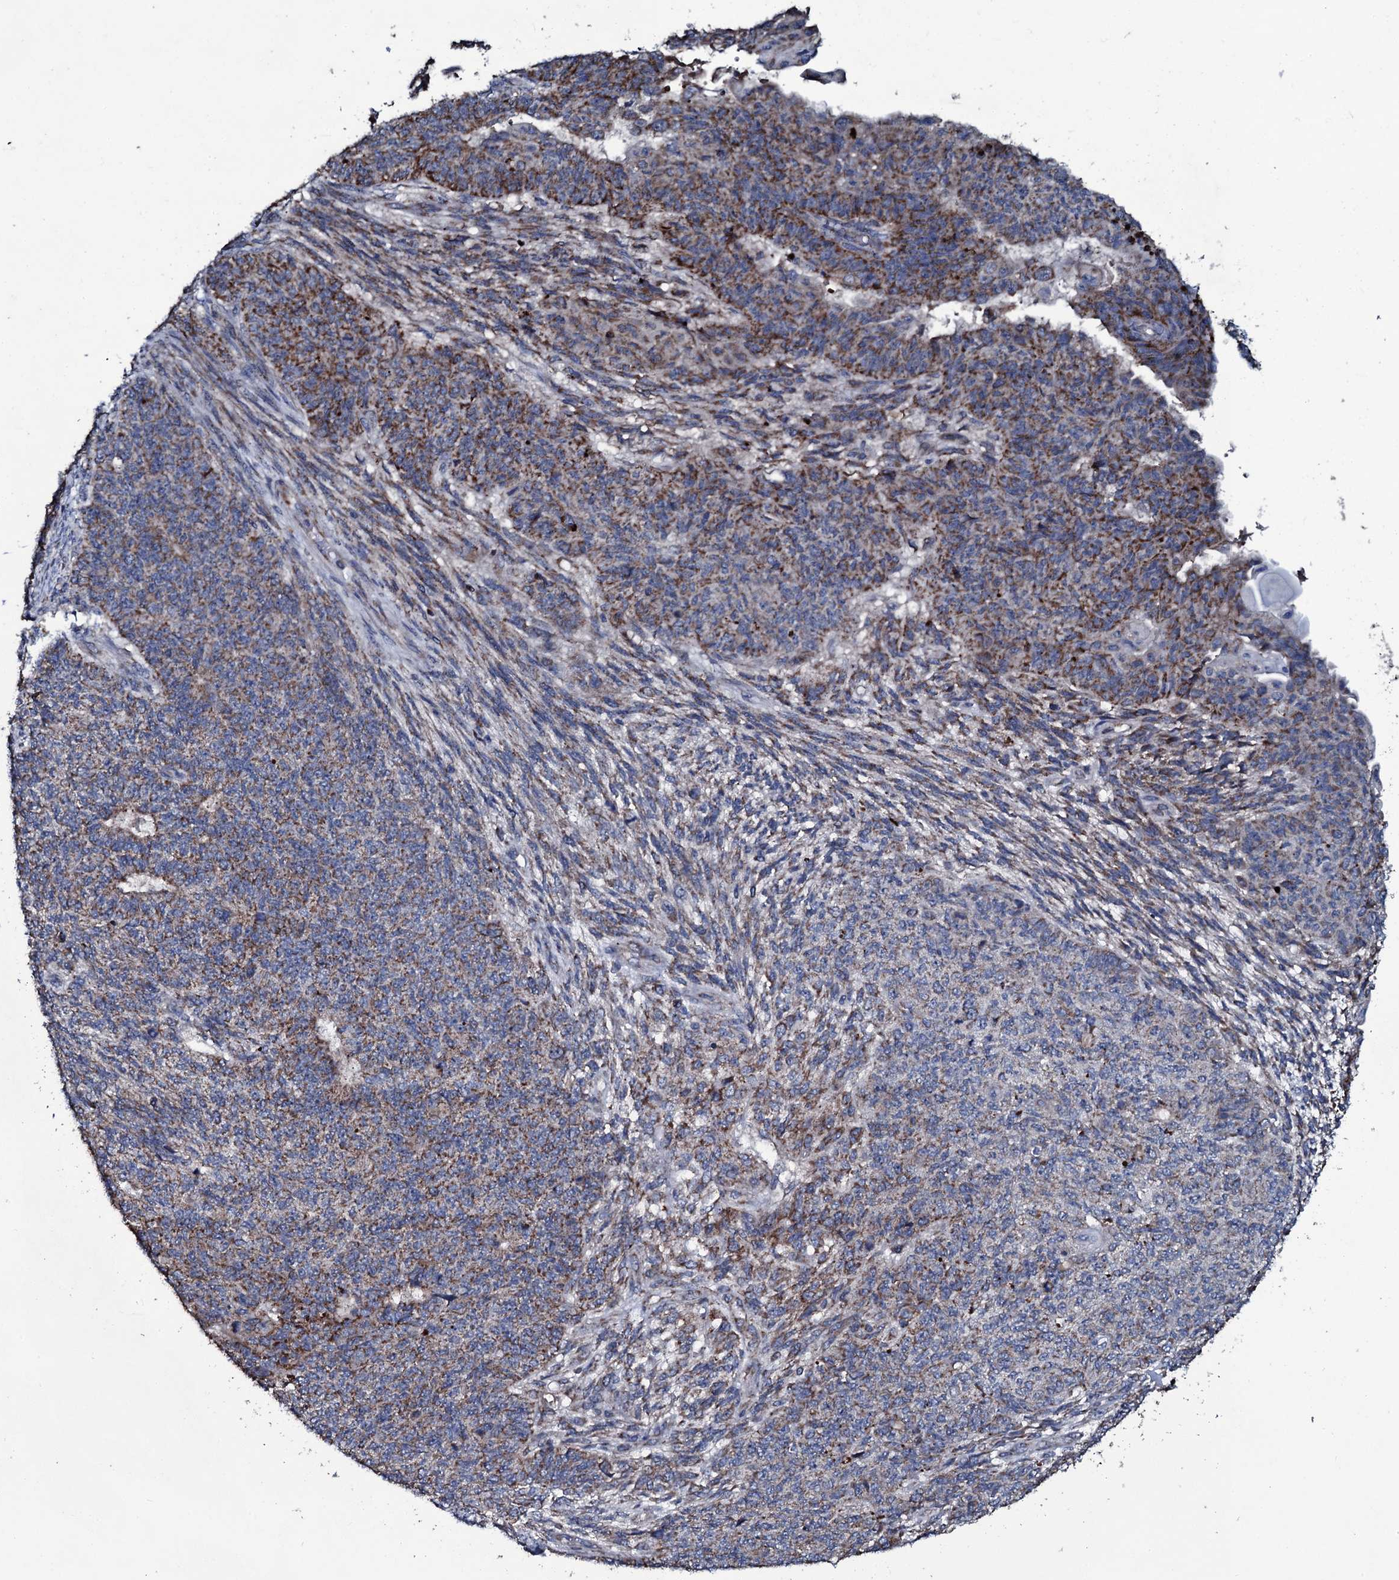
{"staining": {"intensity": "moderate", "quantity": ">75%", "location": "cytoplasmic/membranous"}, "tissue": "endometrial cancer", "cell_type": "Tumor cells", "image_type": "cancer", "snomed": [{"axis": "morphology", "description": "Adenocarcinoma, NOS"}, {"axis": "topography", "description": "Endometrium"}], "caption": "Immunohistochemical staining of adenocarcinoma (endometrial) demonstrates medium levels of moderate cytoplasmic/membranous expression in approximately >75% of tumor cells. The staining was performed using DAB, with brown indicating positive protein expression. Nuclei are stained blue with hematoxylin.", "gene": "DYNC2I2", "patient": {"sex": "female", "age": 32}}